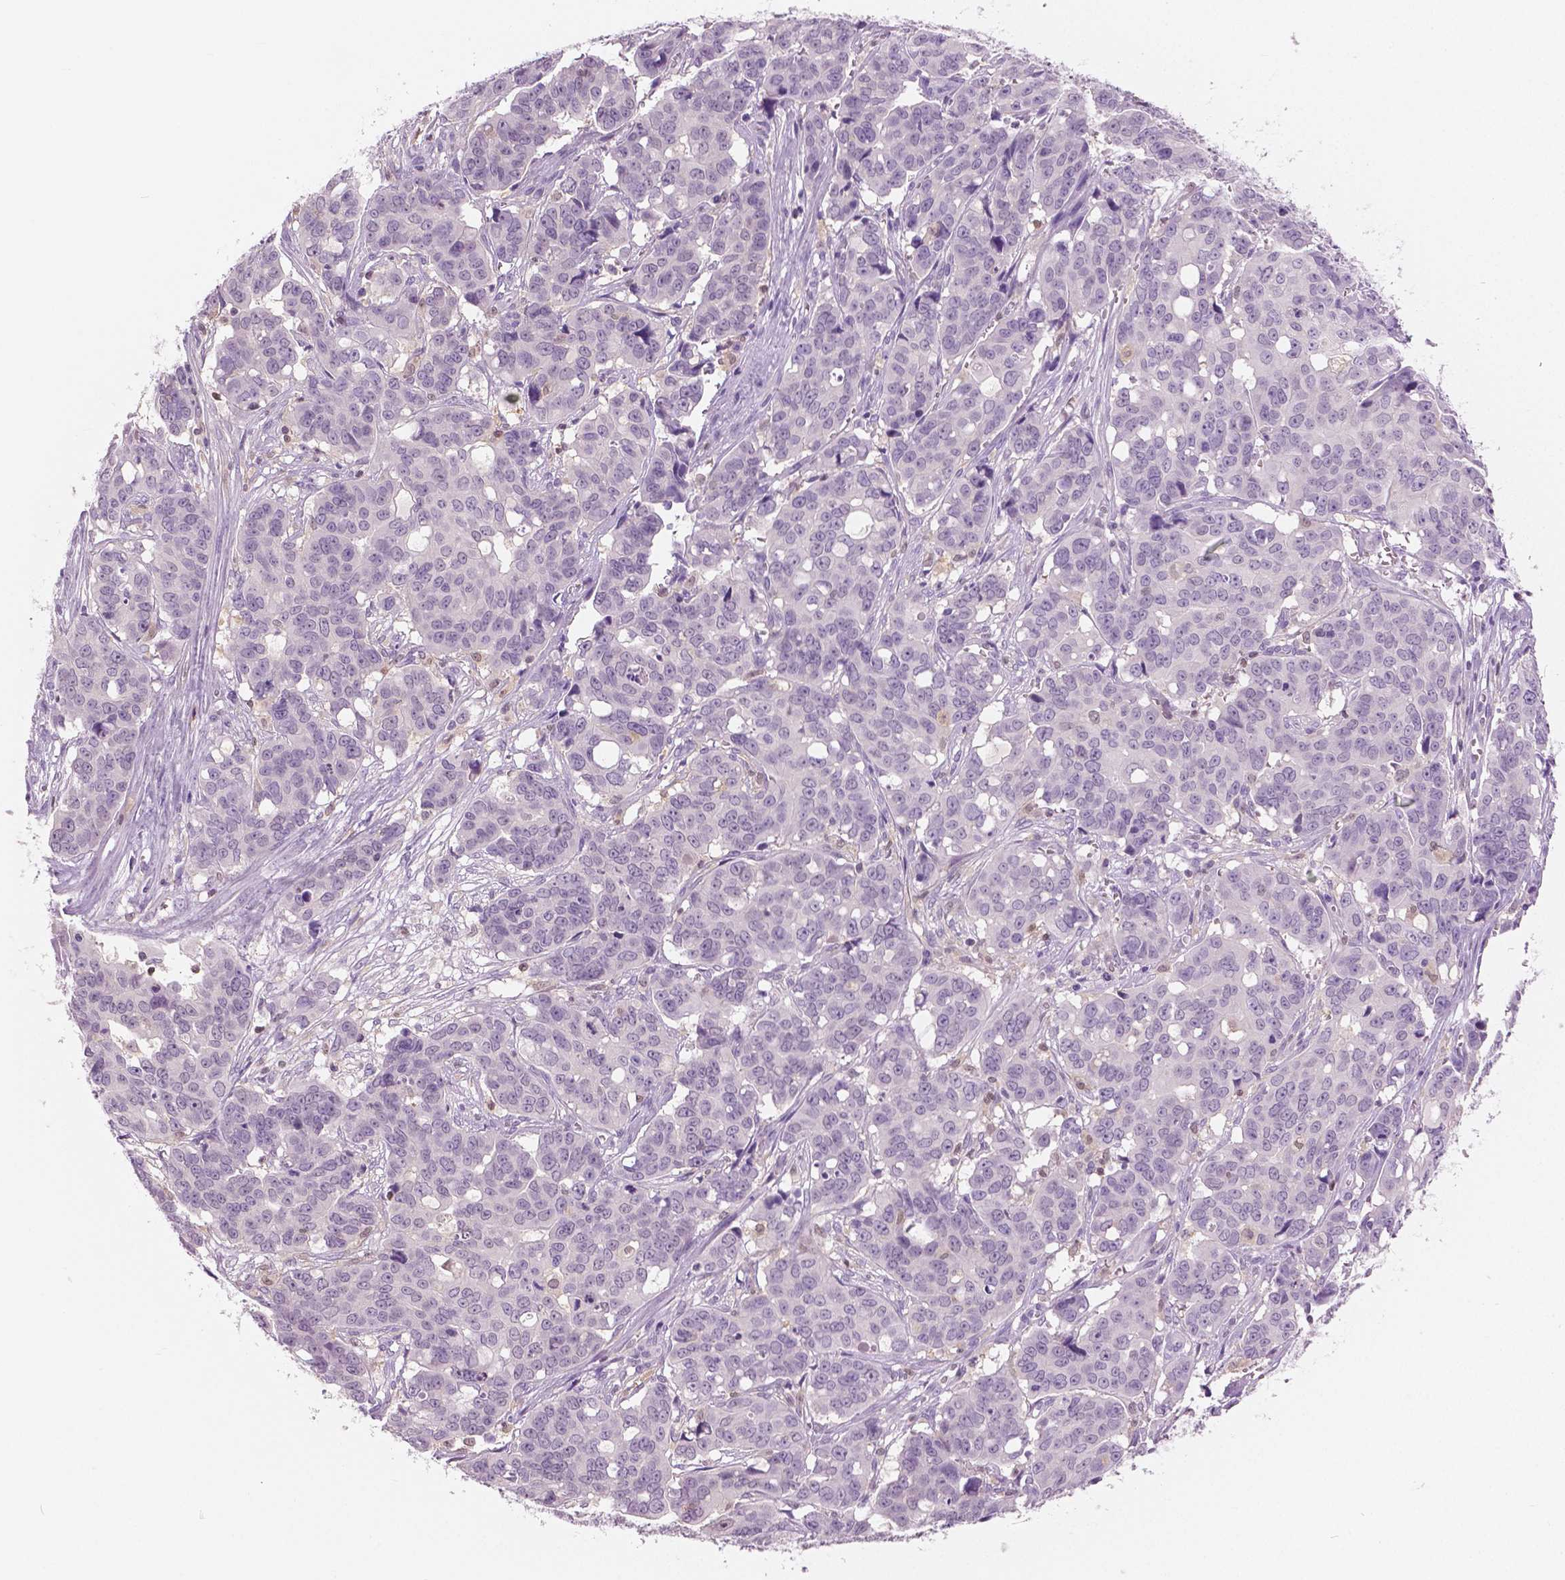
{"staining": {"intensity": "negative", "quantity": "none", "location": "none"}, "tissue": "ovarian cancer", "cell_type": "Tumor cells", "image_type": "cancer", "snomed": [{"axis": "morphology", "description": "Carcinoma, endometroid"}, {"axis": "topography", "description": "Ovary"}], "caption": "An immunohistochemistry (IHC) micrograph of endometroid carcinoma (ovarian) is shown. There is no staining in tumor cells of endometroid carcinoma (ovarian).", "gene": "GALM", "patient": {"sex": "female", "age": 78}}